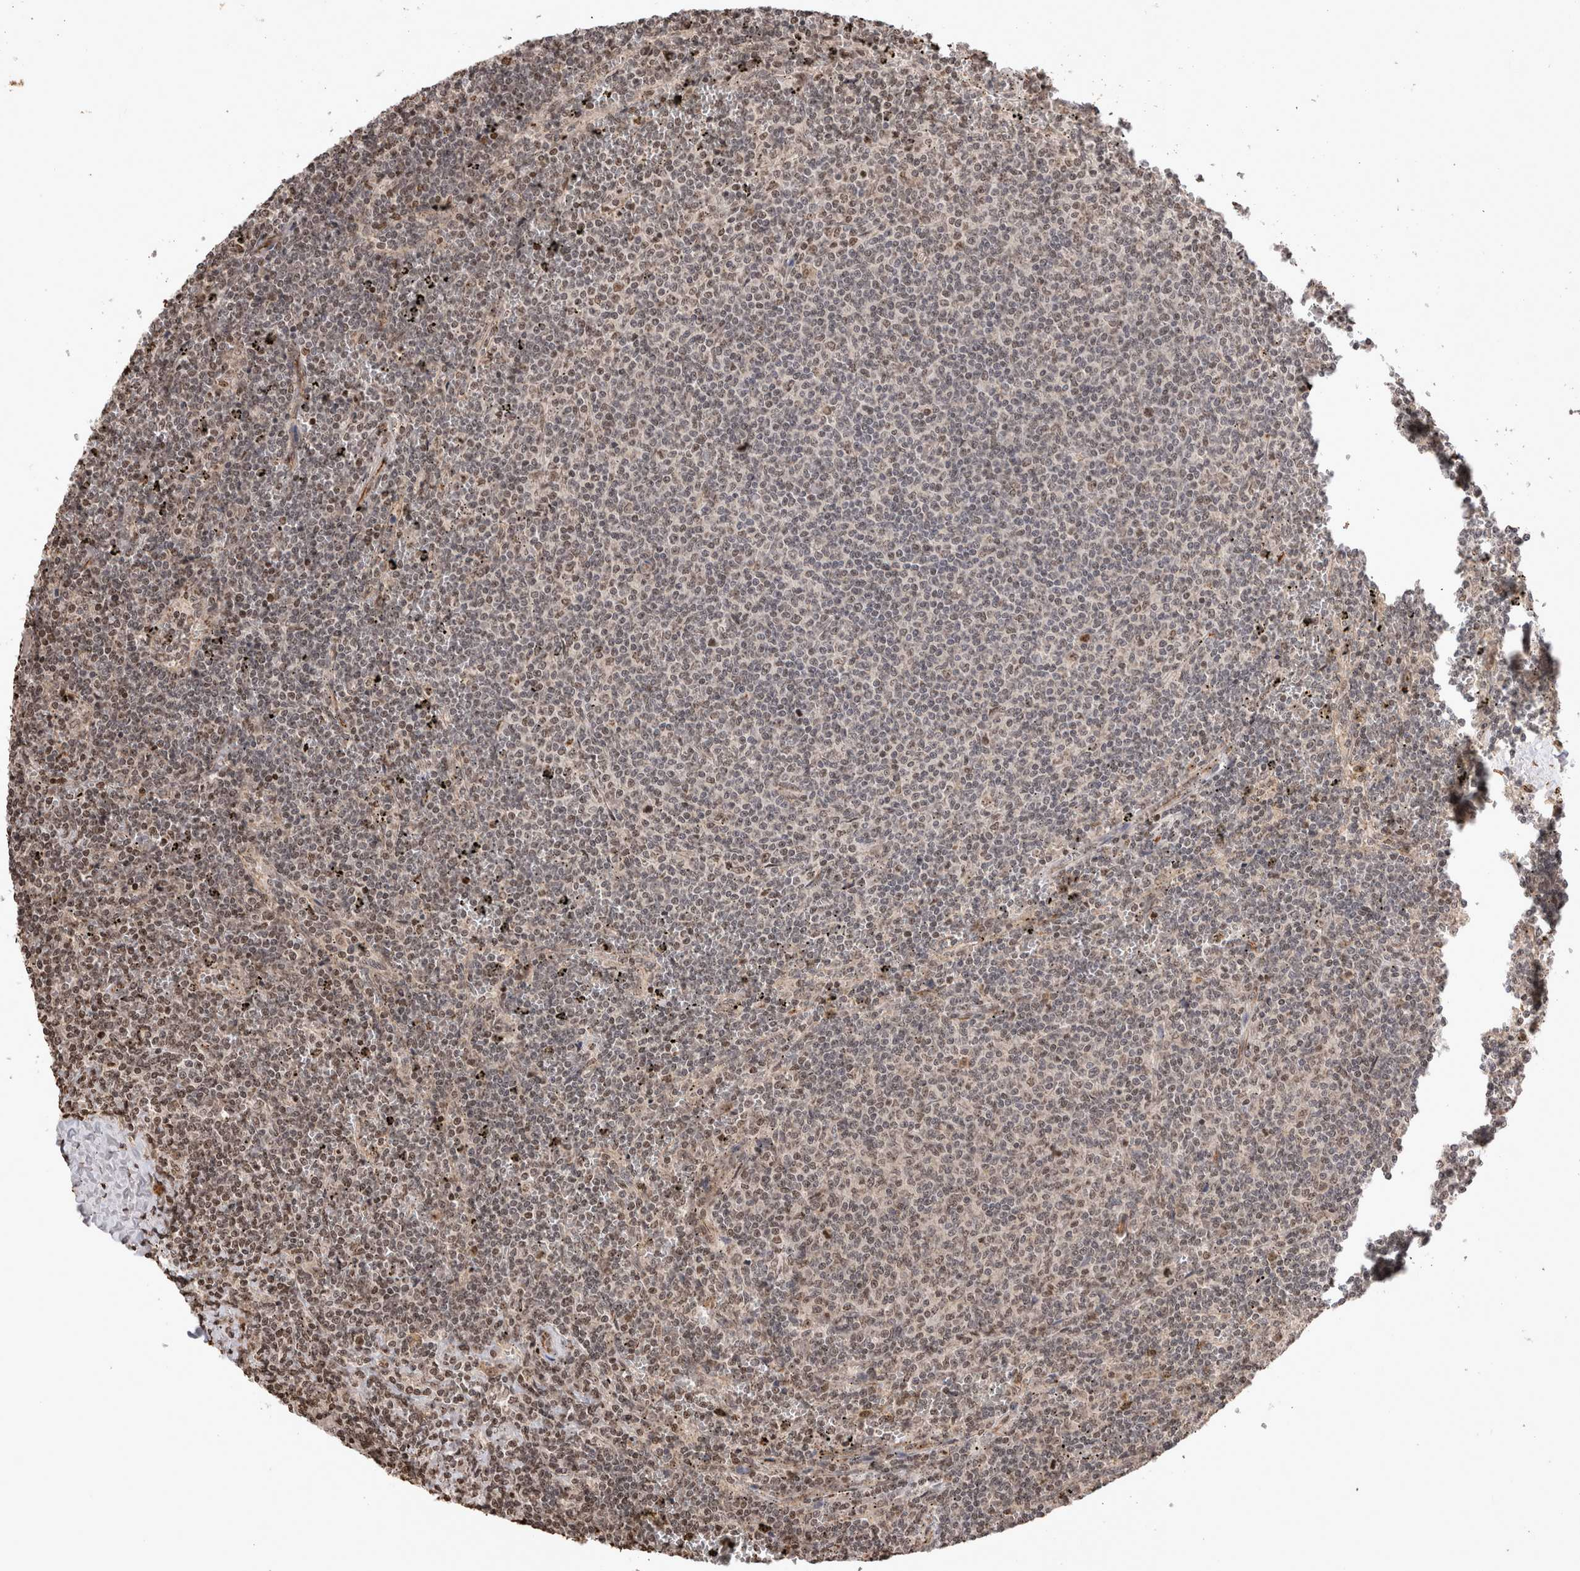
{"staining": {"intensity": "weak", "quantity": ">75%", "location": "nuclear"}, "tissue": "lymphoma", "cell_type": "Tumor cells", "image_type": "cancer", "snomed": [{"axis": "morphology", "description": "Malignant lymphoma, non-Hodgkin's type, Low grade"}, {"axis": "topography", "description": "Spleen"}], "caption": "IHC of lymphoma exhibits low levels of weak nuclear positivity in about >75% of tumor cells.", "gene": "STK11", "patient": {"sex": "female", "age": 50}}